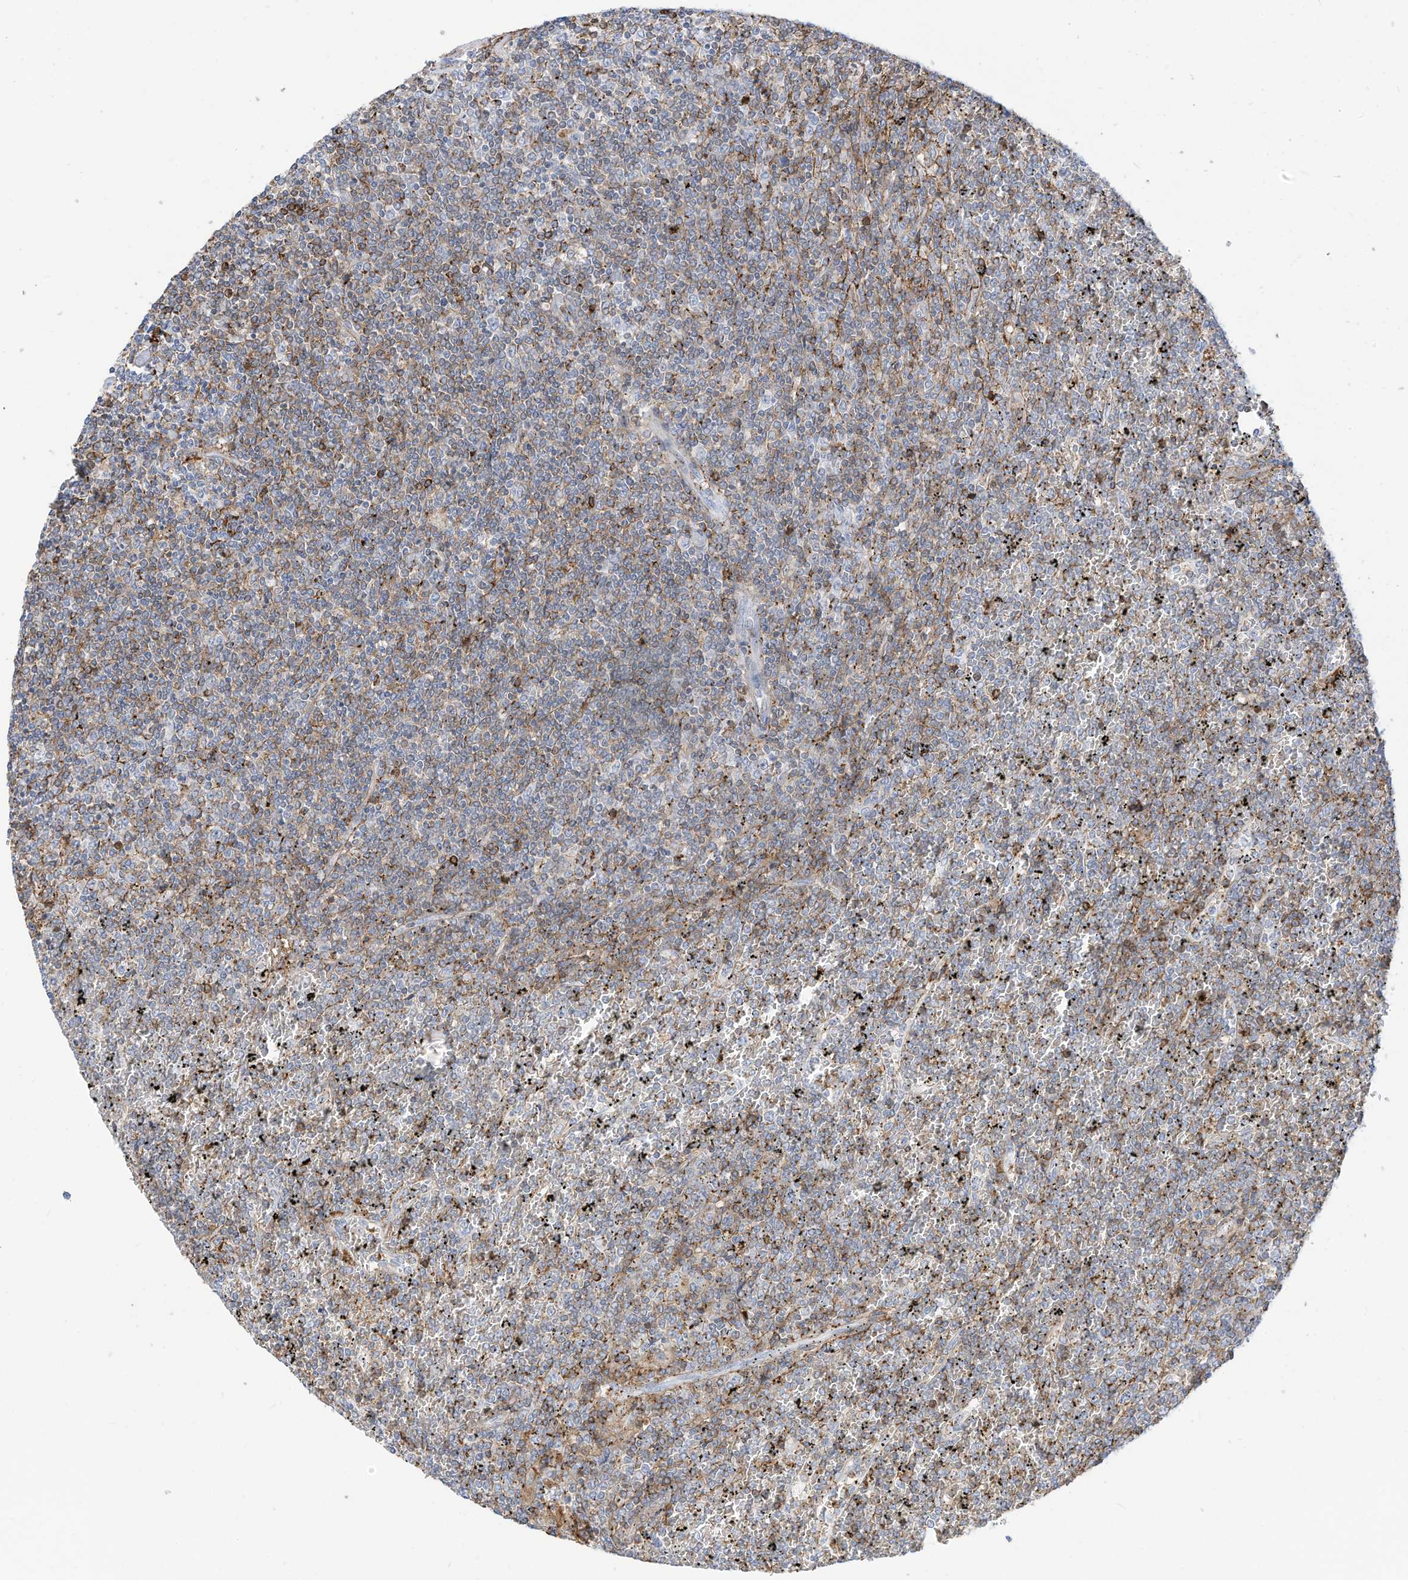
{"staining": {"intensity": "moderate", "quantity": "<25%", "location": "cytoplasmic/membranous"}, "tissue": "lymphoma", "cell_type": "Tumor cells", "image_type": "cancer", "snomed": [{"axis": "morphology", "description": "Malignant lymphoma, non-Hodgkin's type, Low grade"}, {"axis": "topography", "description": "Spleen"}], "caption": "This photomicrograph exhibits immunohistochemistry (IHC) staining of human lymphoma, with low moderate cytoplasmic/membranous staining in approximately <25% of tumor cells.", "gene": "TXNDC9", "patient": {"sex": "female", "age": 19}}